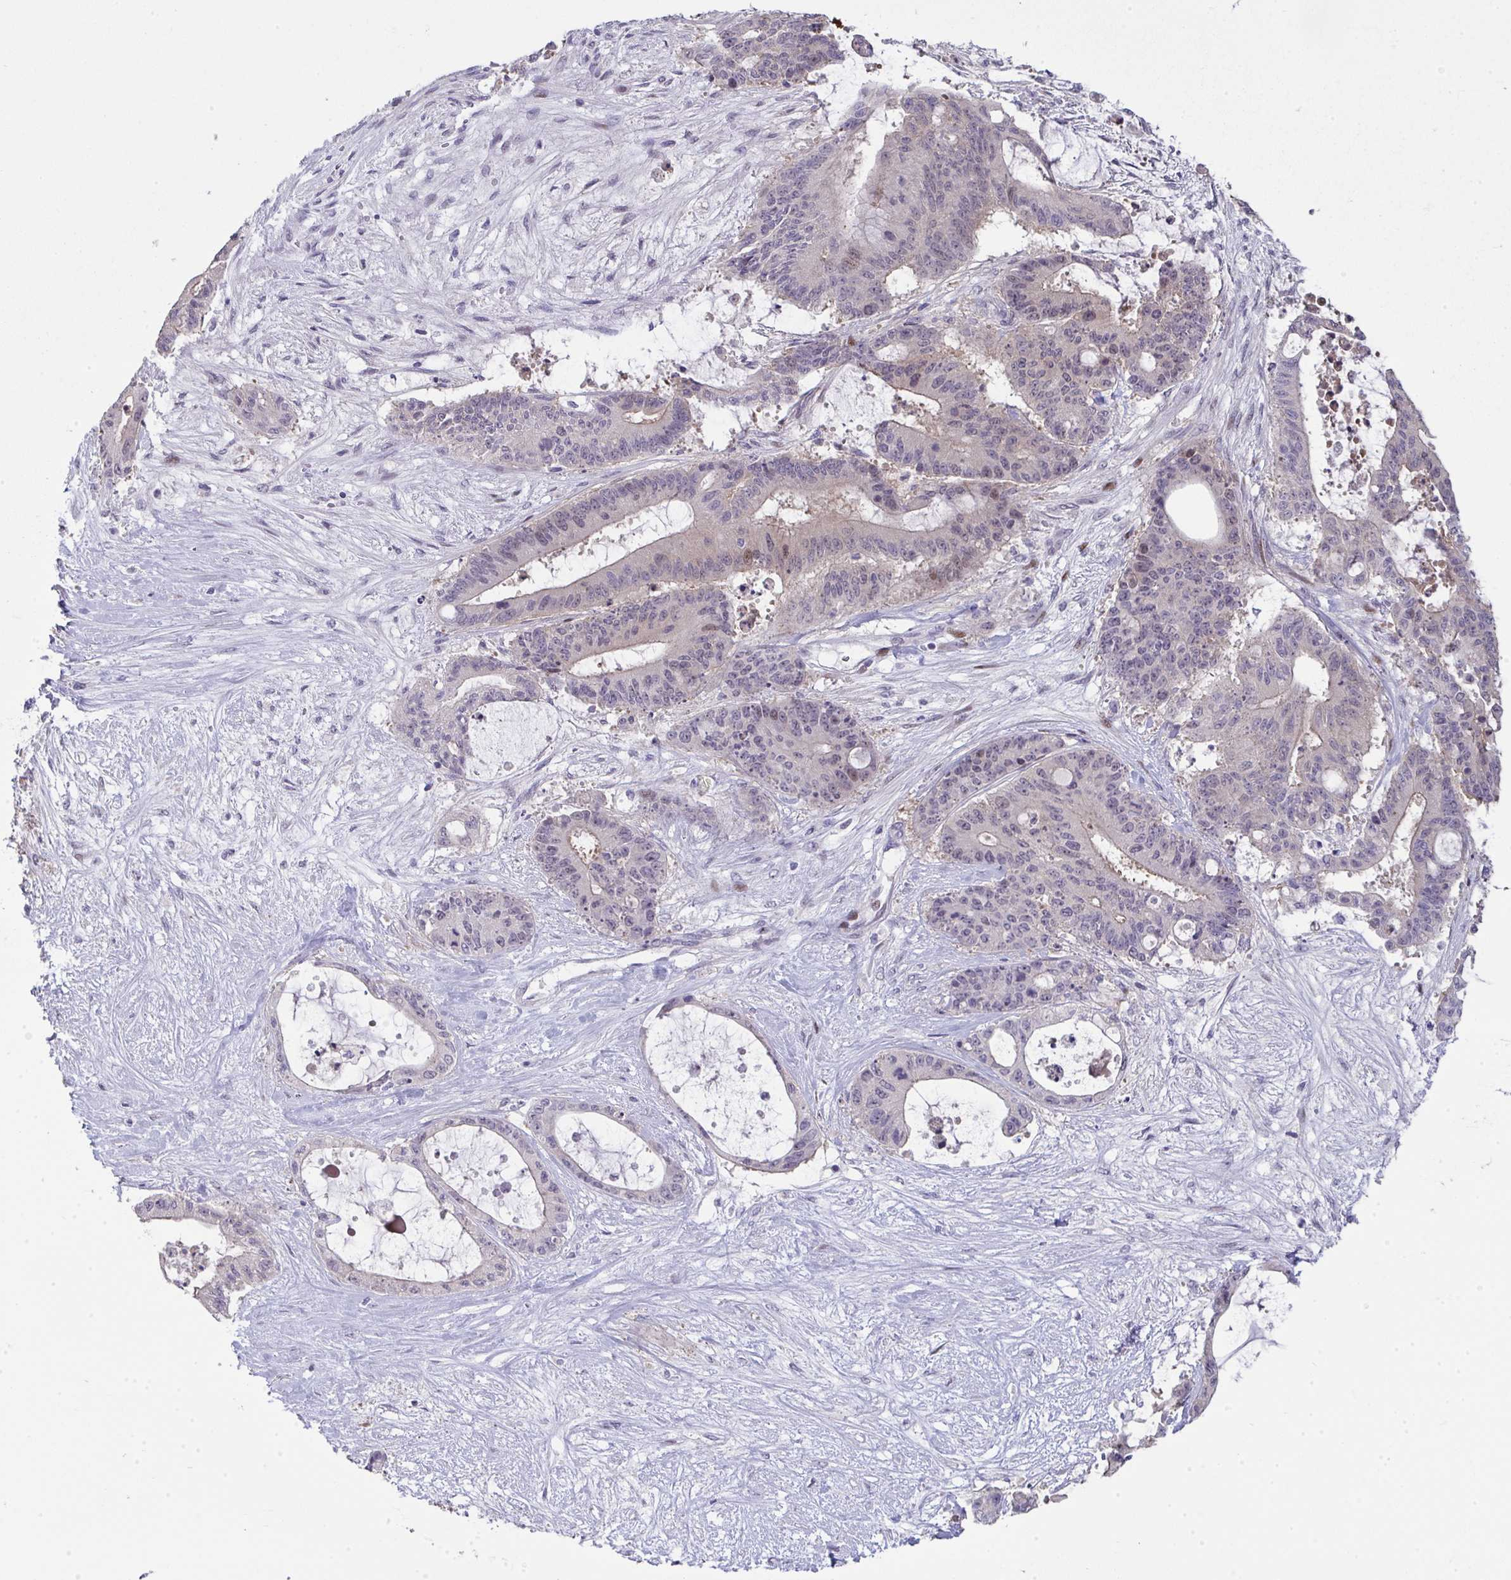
{"staining": {"intensity": "weak", "quantity": "<25%", "location": "nuclear"}, "tissue": "liver cancer", "cell_type": "Tumor cells", "image_type": "cancer", "snomed": [{"axis": "morphology", "description": "Normal tissue, NOS"}, {"axis": "morphology", "description": "Cholangiocarcinoma"}, {"axis": "topography", "description": "Liver"}, {"axis": "topography", "description": "Peripheral nerve tissue"}], "caption": "Human liver cancer (cholangiocarcinoma) stained for a protein using IHC shows no positivity in tumor cells.", "gene": "GALNT16", "patient": {"sex": "female", "age": 73}}